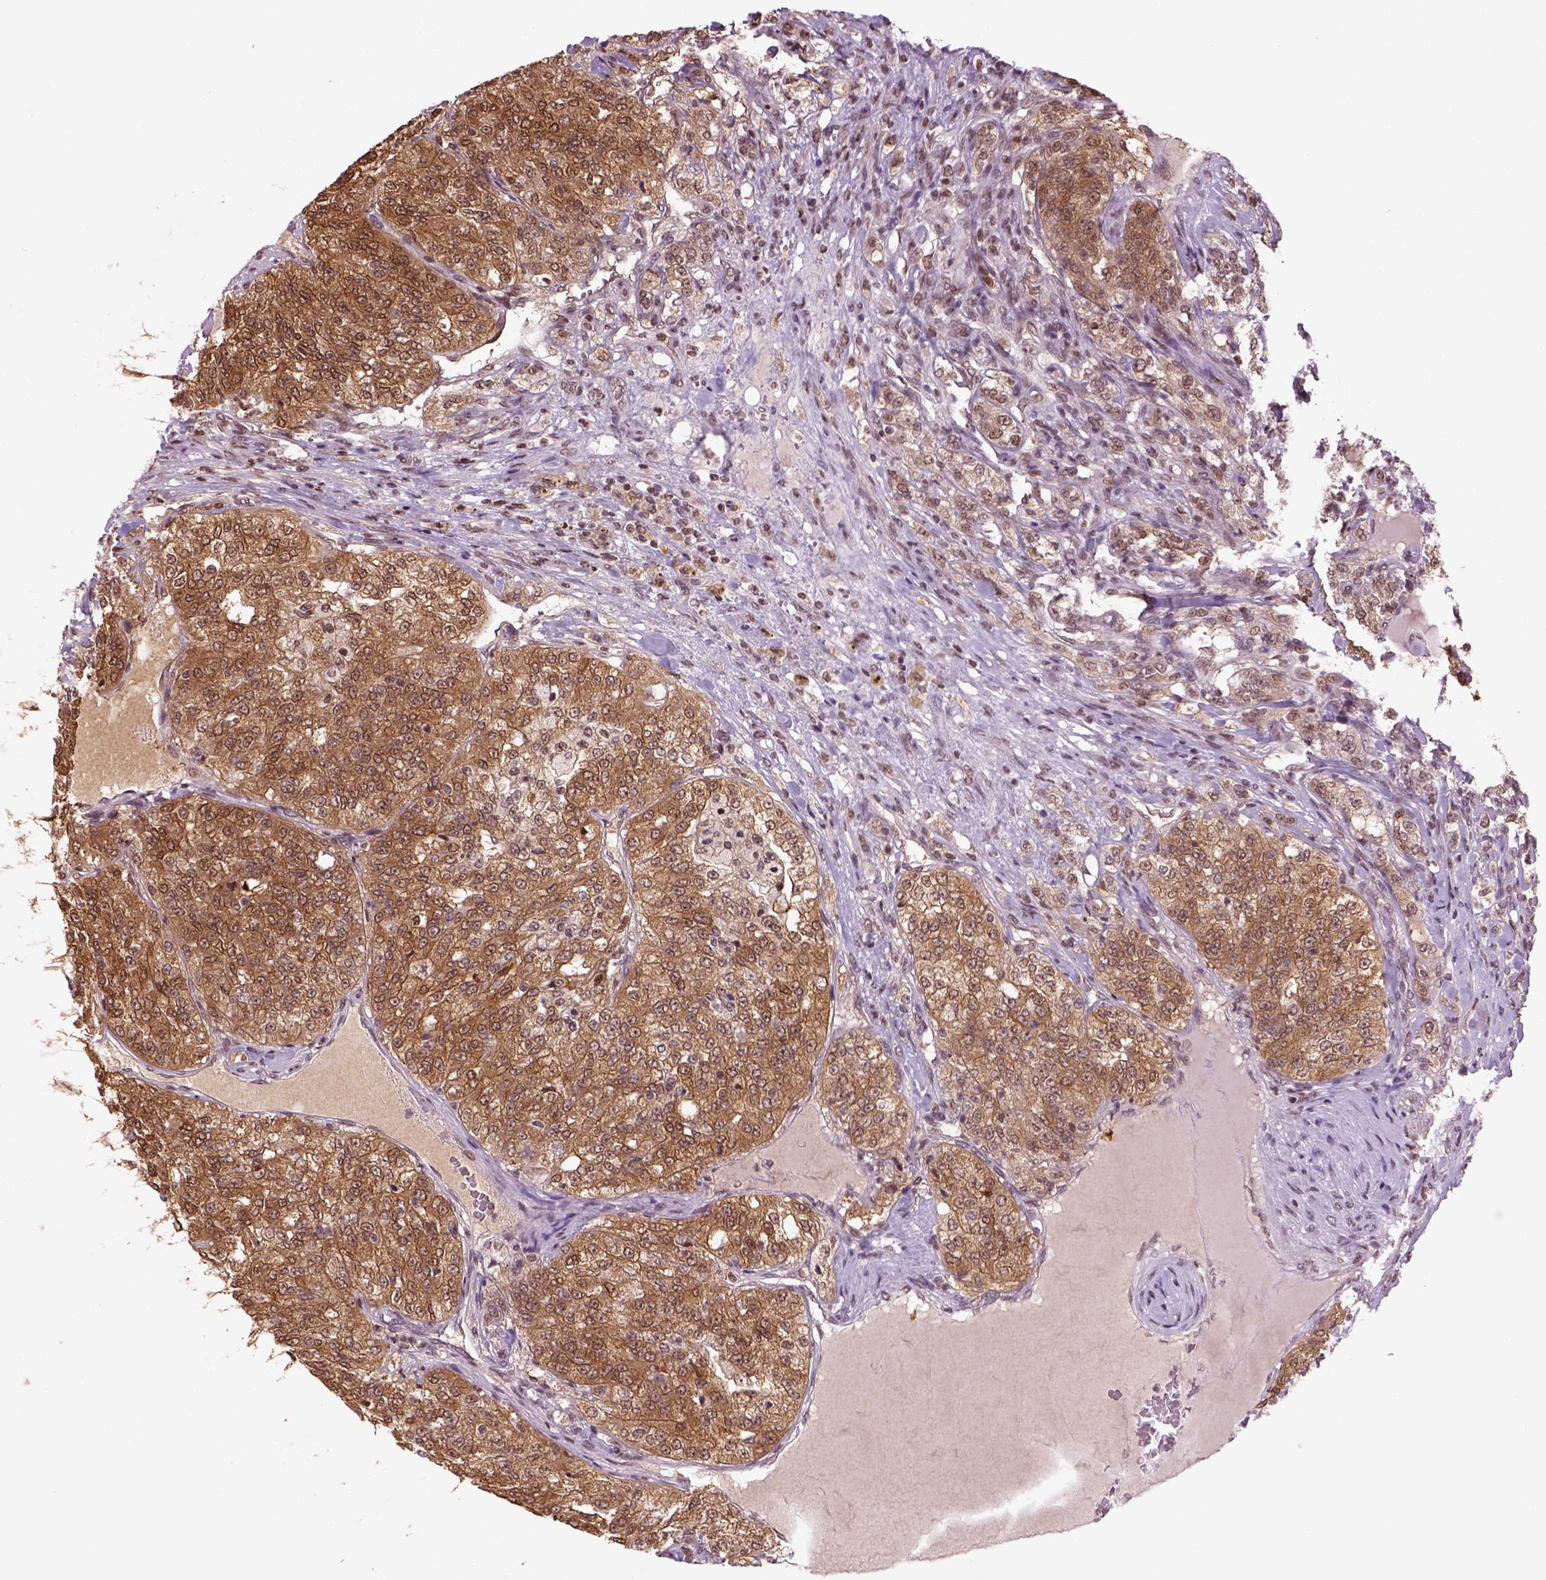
{"staining": {"intensity": "moderate", "quantity": ">75%", "location": "cytoplasmic/membranous,nuclear"}, "tissue": "renal cancer", "cell_type": "Tumor cells", "image_type": "cancer", "snomed": [{"axis": "morphology", "description": "Adenocarcinoma, NOS"}, {"axis": "topography", "description": "Kidney"}], "caption": "Renal adenocarcinoma stained for a protein (brown) demonstrates moderate cytoplasmic/membranous and nuclear positive staining in about >75% of tumor cells.", "gene": "GOT1", "patient": {"sex": "female", "age": 63}}